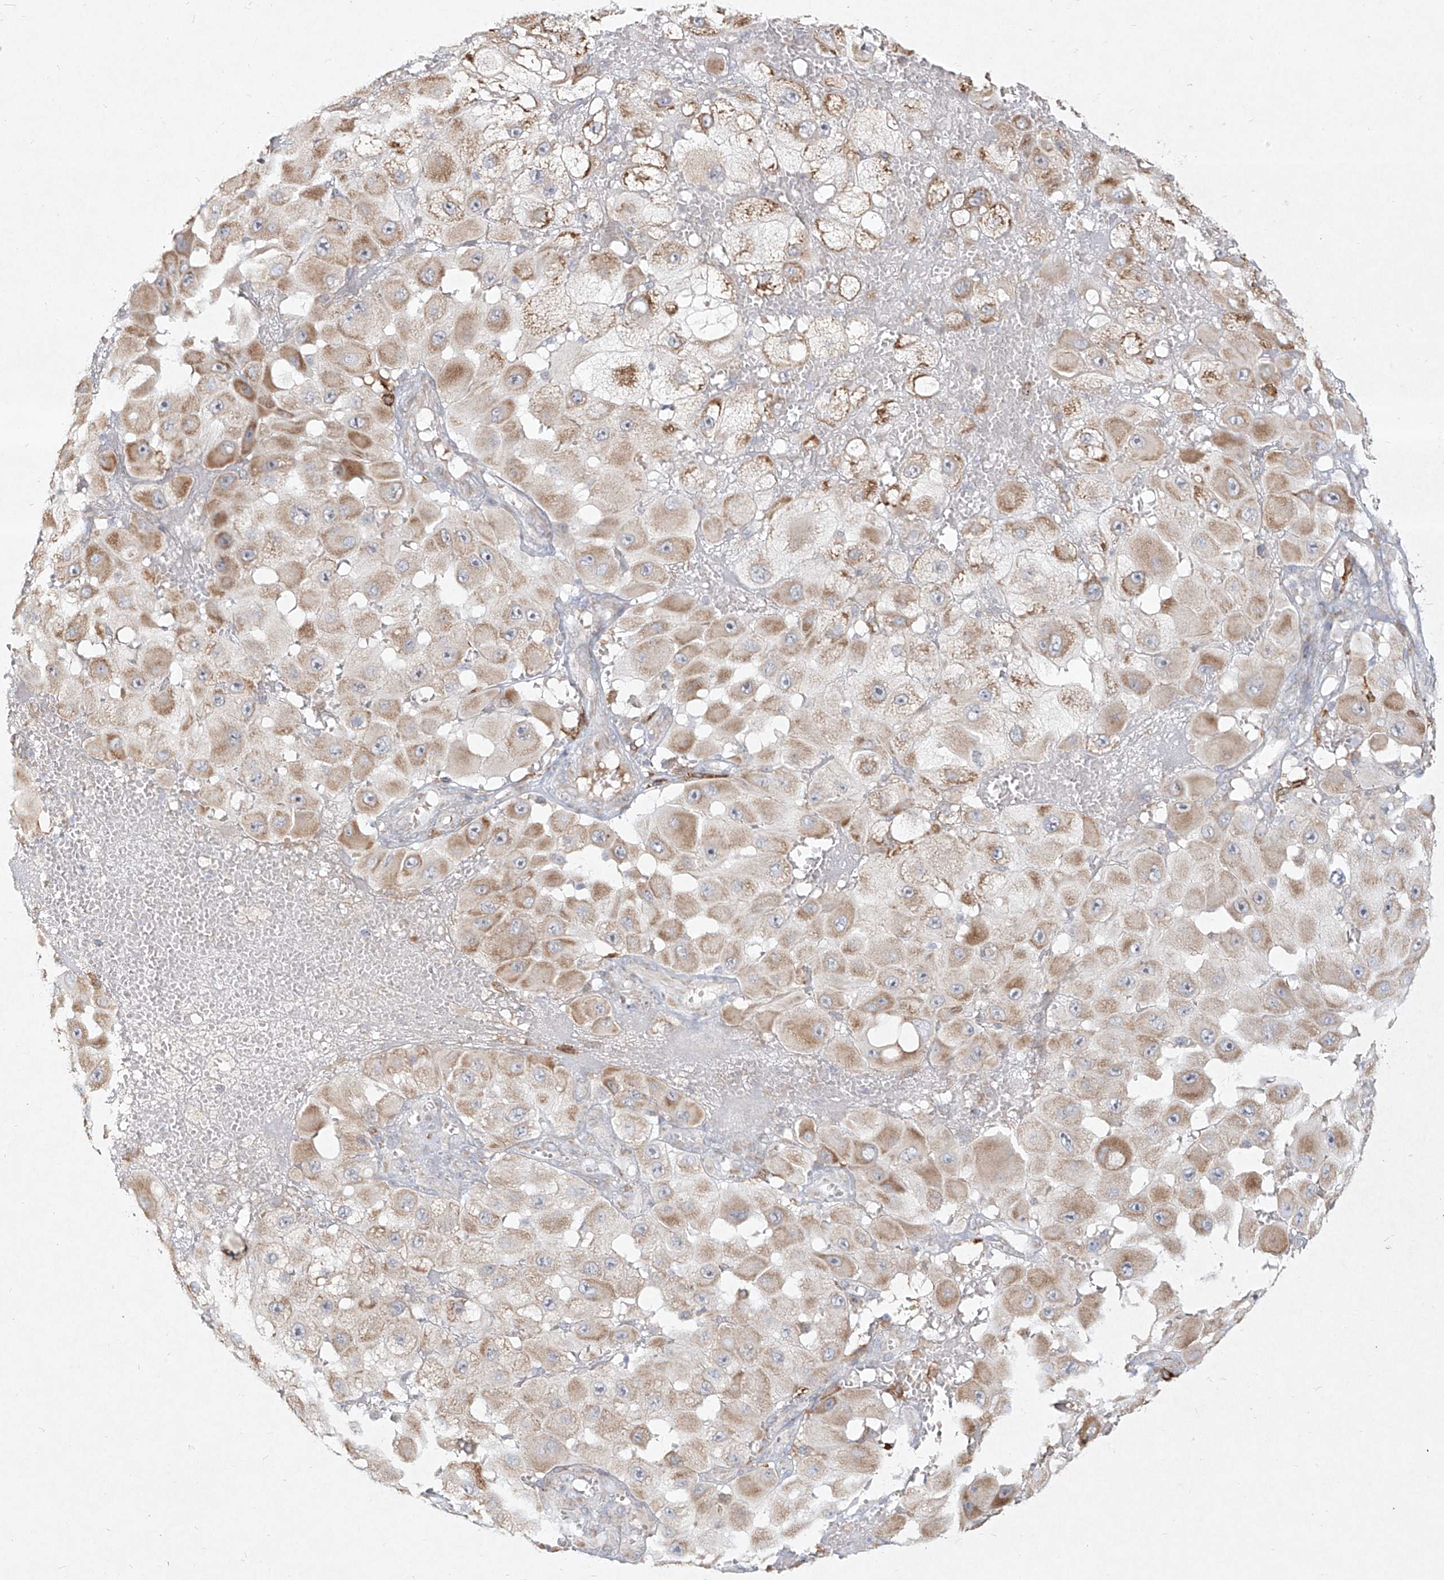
{"staining": {"intensity": "moderate", "quantity": "25%-75%", "location": "cytoplasmic/membranous"}, "tissue": "melanoma", "cell_type": "Tumor cells", "image_type": "cancer", "snomed": [{"axis": "morphology", "description": "Malignant melanoma, NOS"}, {"axis": "topography", "description": "Skin"}], "caption": "Immunohistochemistry (IHC) micrograph of neoplastic tissue: human melanoma stained using immunohistochemistry (IHC) exhibits medium levels of moderate protein expression localized specifically in the cytoplasmic/membranous of tumor cells, appearing as a cytoplasmic/membranous brown color.", "gene": "CD209", "patient": {"sex": "female", "age": 81}}